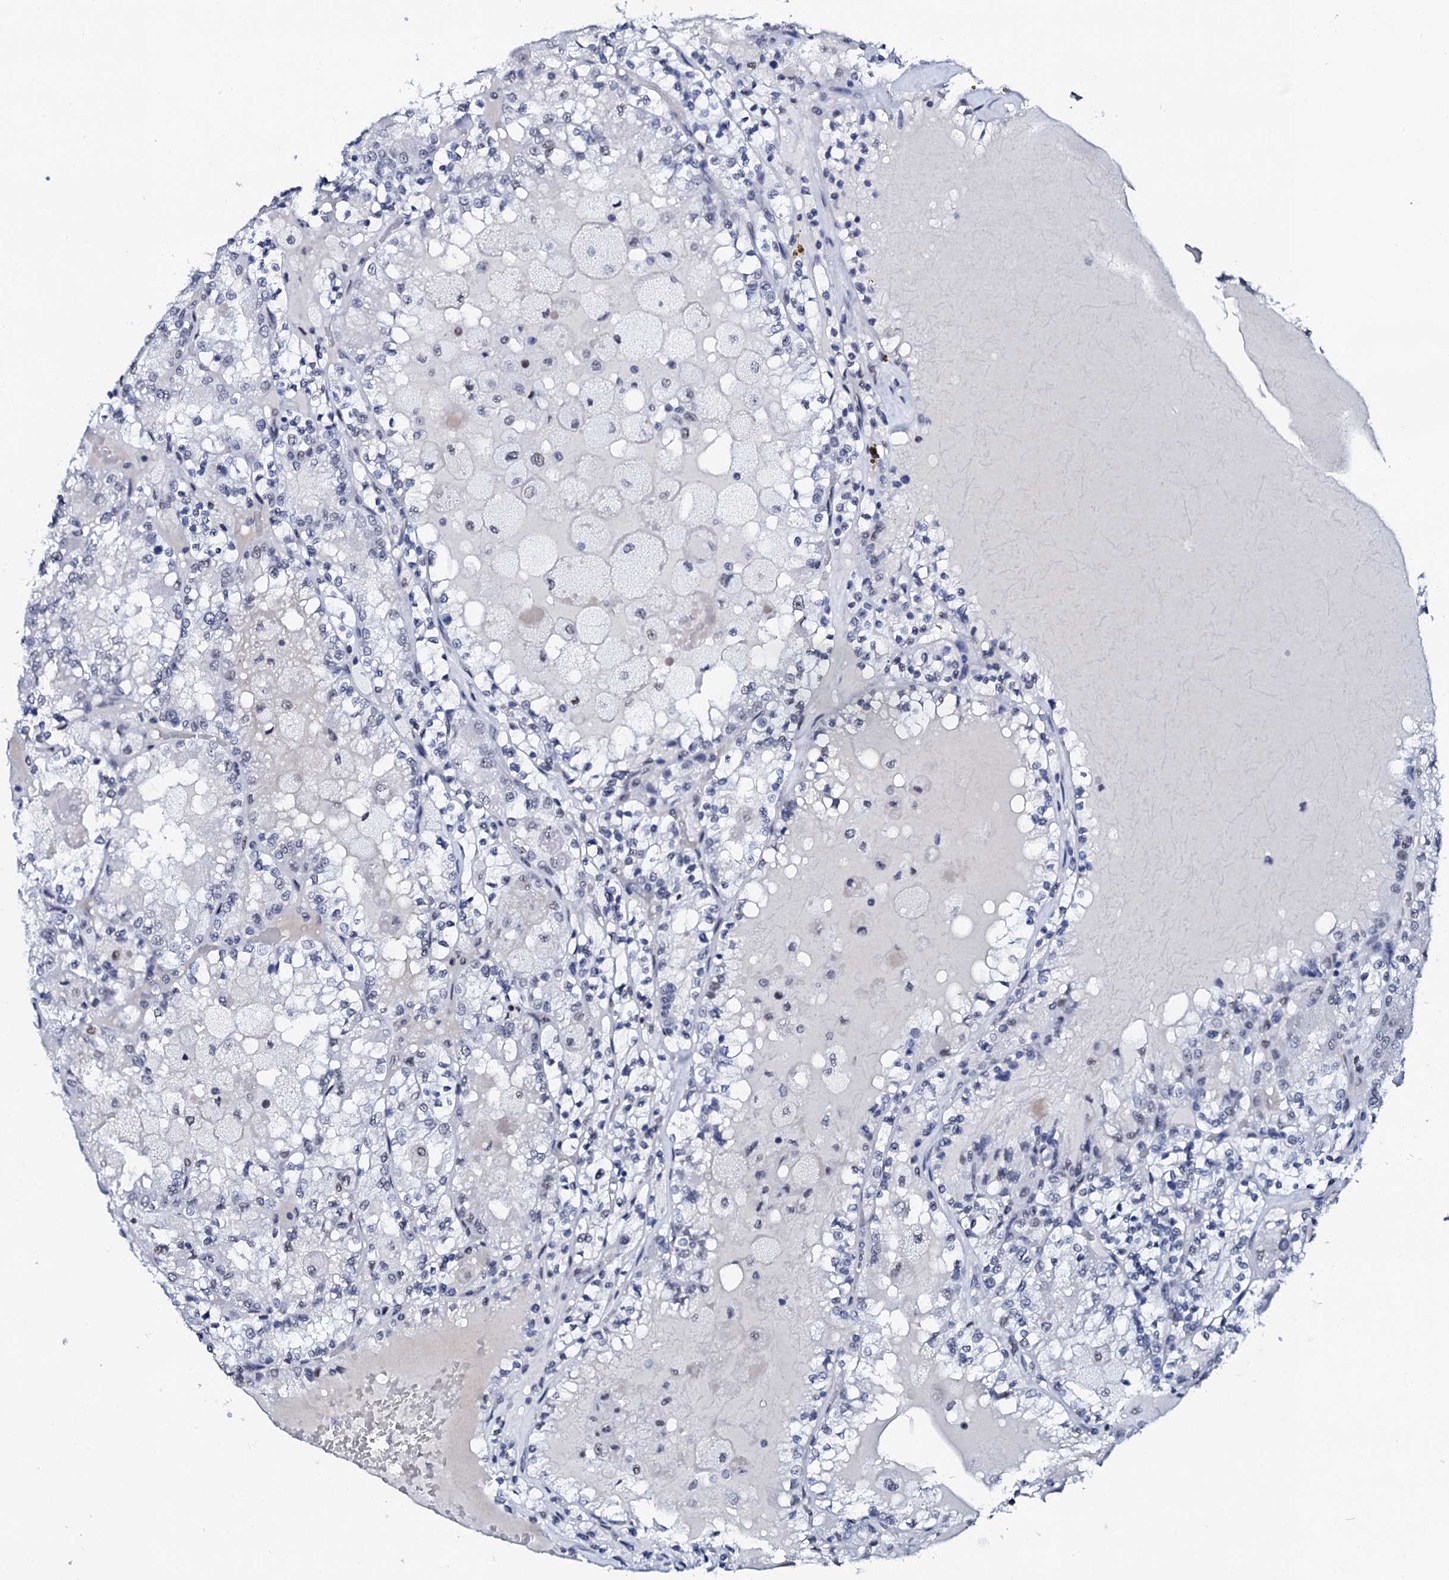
{"staining": {"intensity": "negative", "quantity": "none", "location": "none"}, "tissue": "renal cancer", "cell_type": "Tumor cells", "image_type": "cancer", "snomed": [{"axis": "morphology", "description": "Adenocarcinoma, NOS"}, {"axis": "topography", "description": "Kidney"}], "caption": "Human renal adenocarcinoma stained for a protein using IHC demonstrates no positivity in tumor cells.", "gene": "SPATA19", "patient": {"sex": "female", "age": 56}}